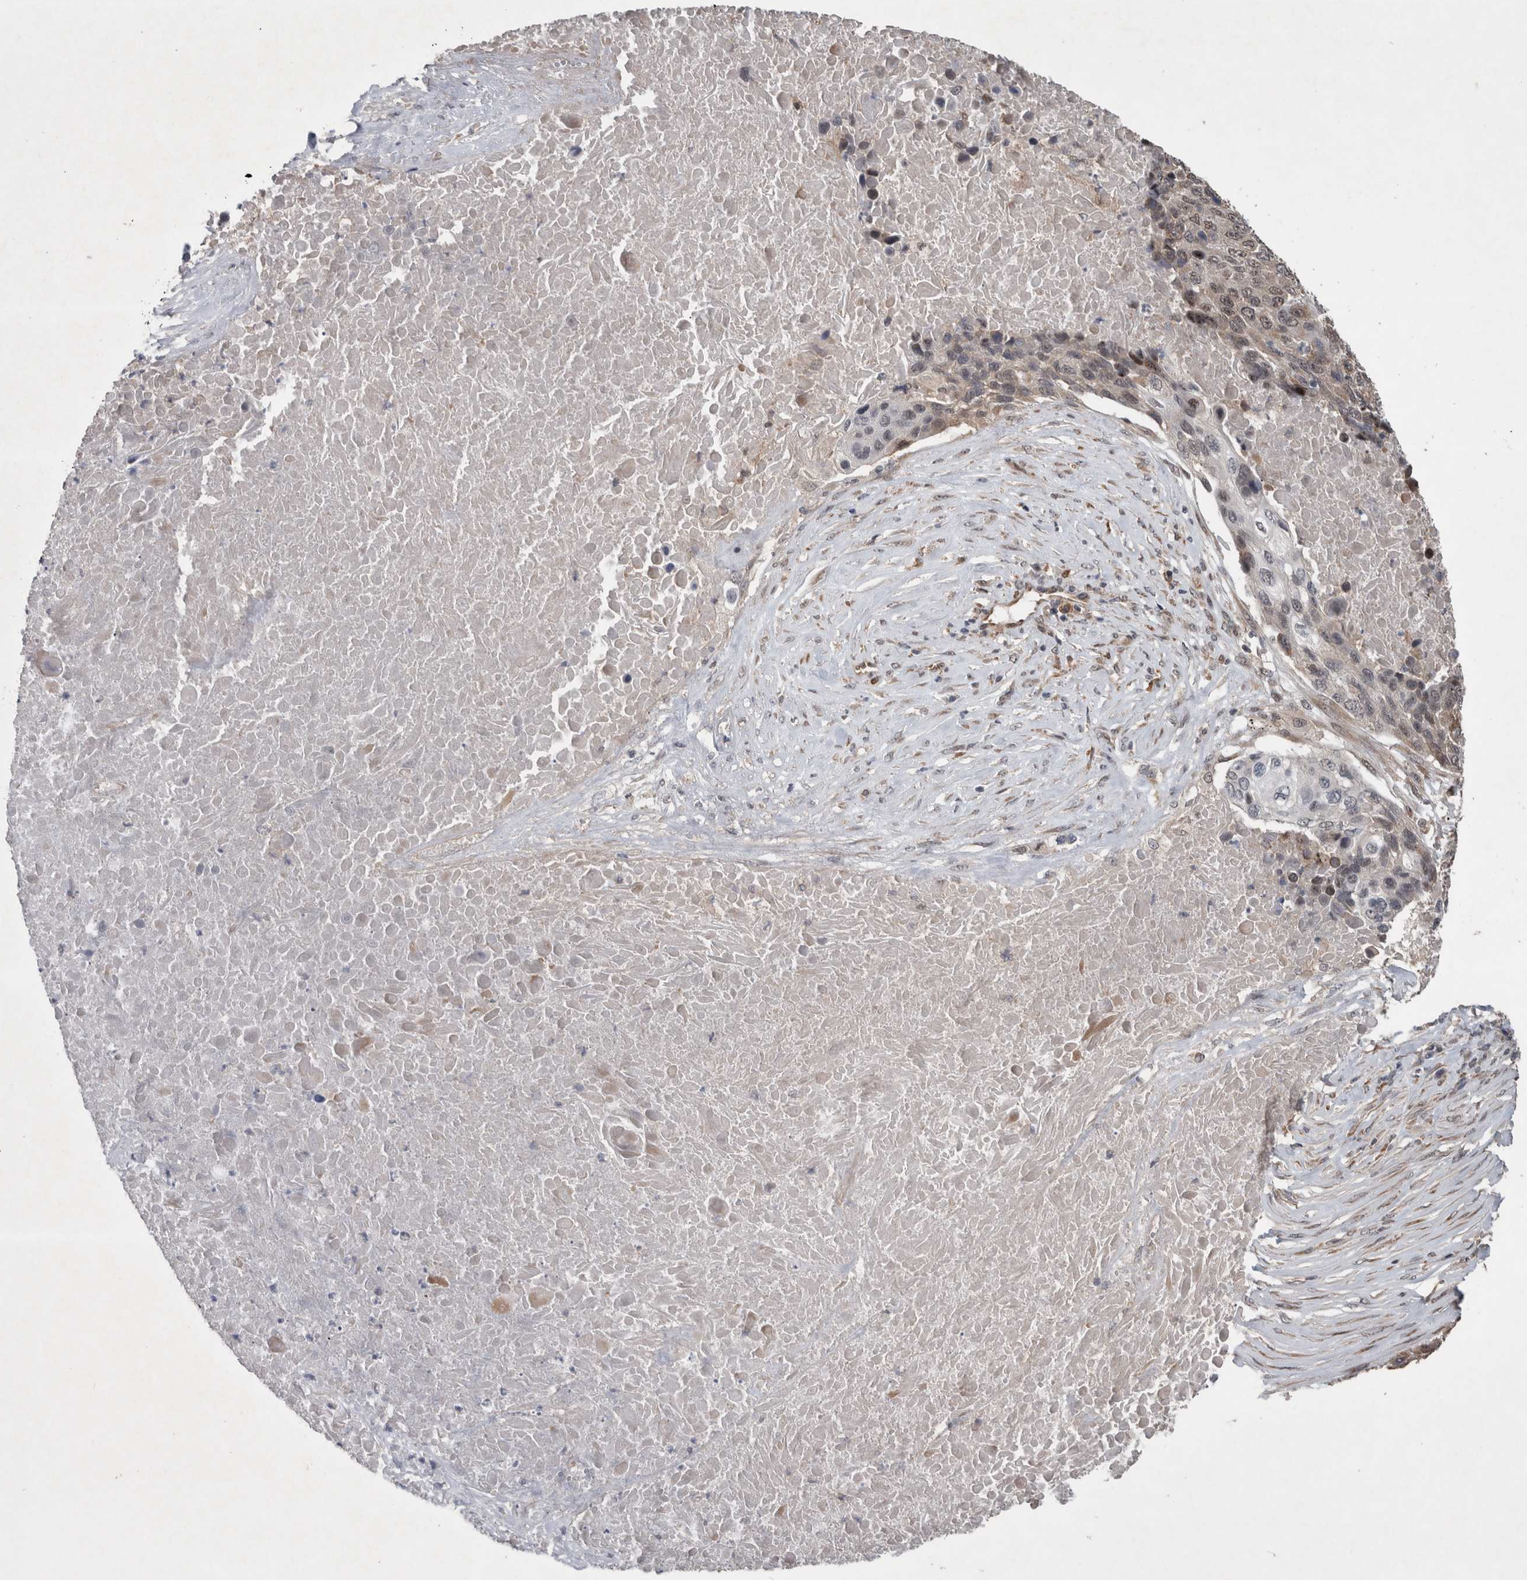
{"staining": {"intensity": "weak", "quantity": "<25%", "location": "cytoplasmic/membranous,nuclear"}, "tissue": "lung cancer", "cell_type": "Tumor cells", "image_type": "cancer", "snomed": [{"axis": "morphology", "description": "Squamous cell carcinoma, NOS"}, {"axis": "topography", "description": "Lung"}], "caption": "This is an IHC micrograph of human squamous cell carcinoma (lung). There is no expression in tumor cells.", "gene": "GIMAP6", "patient": {"sex": "male", "age": 66}}